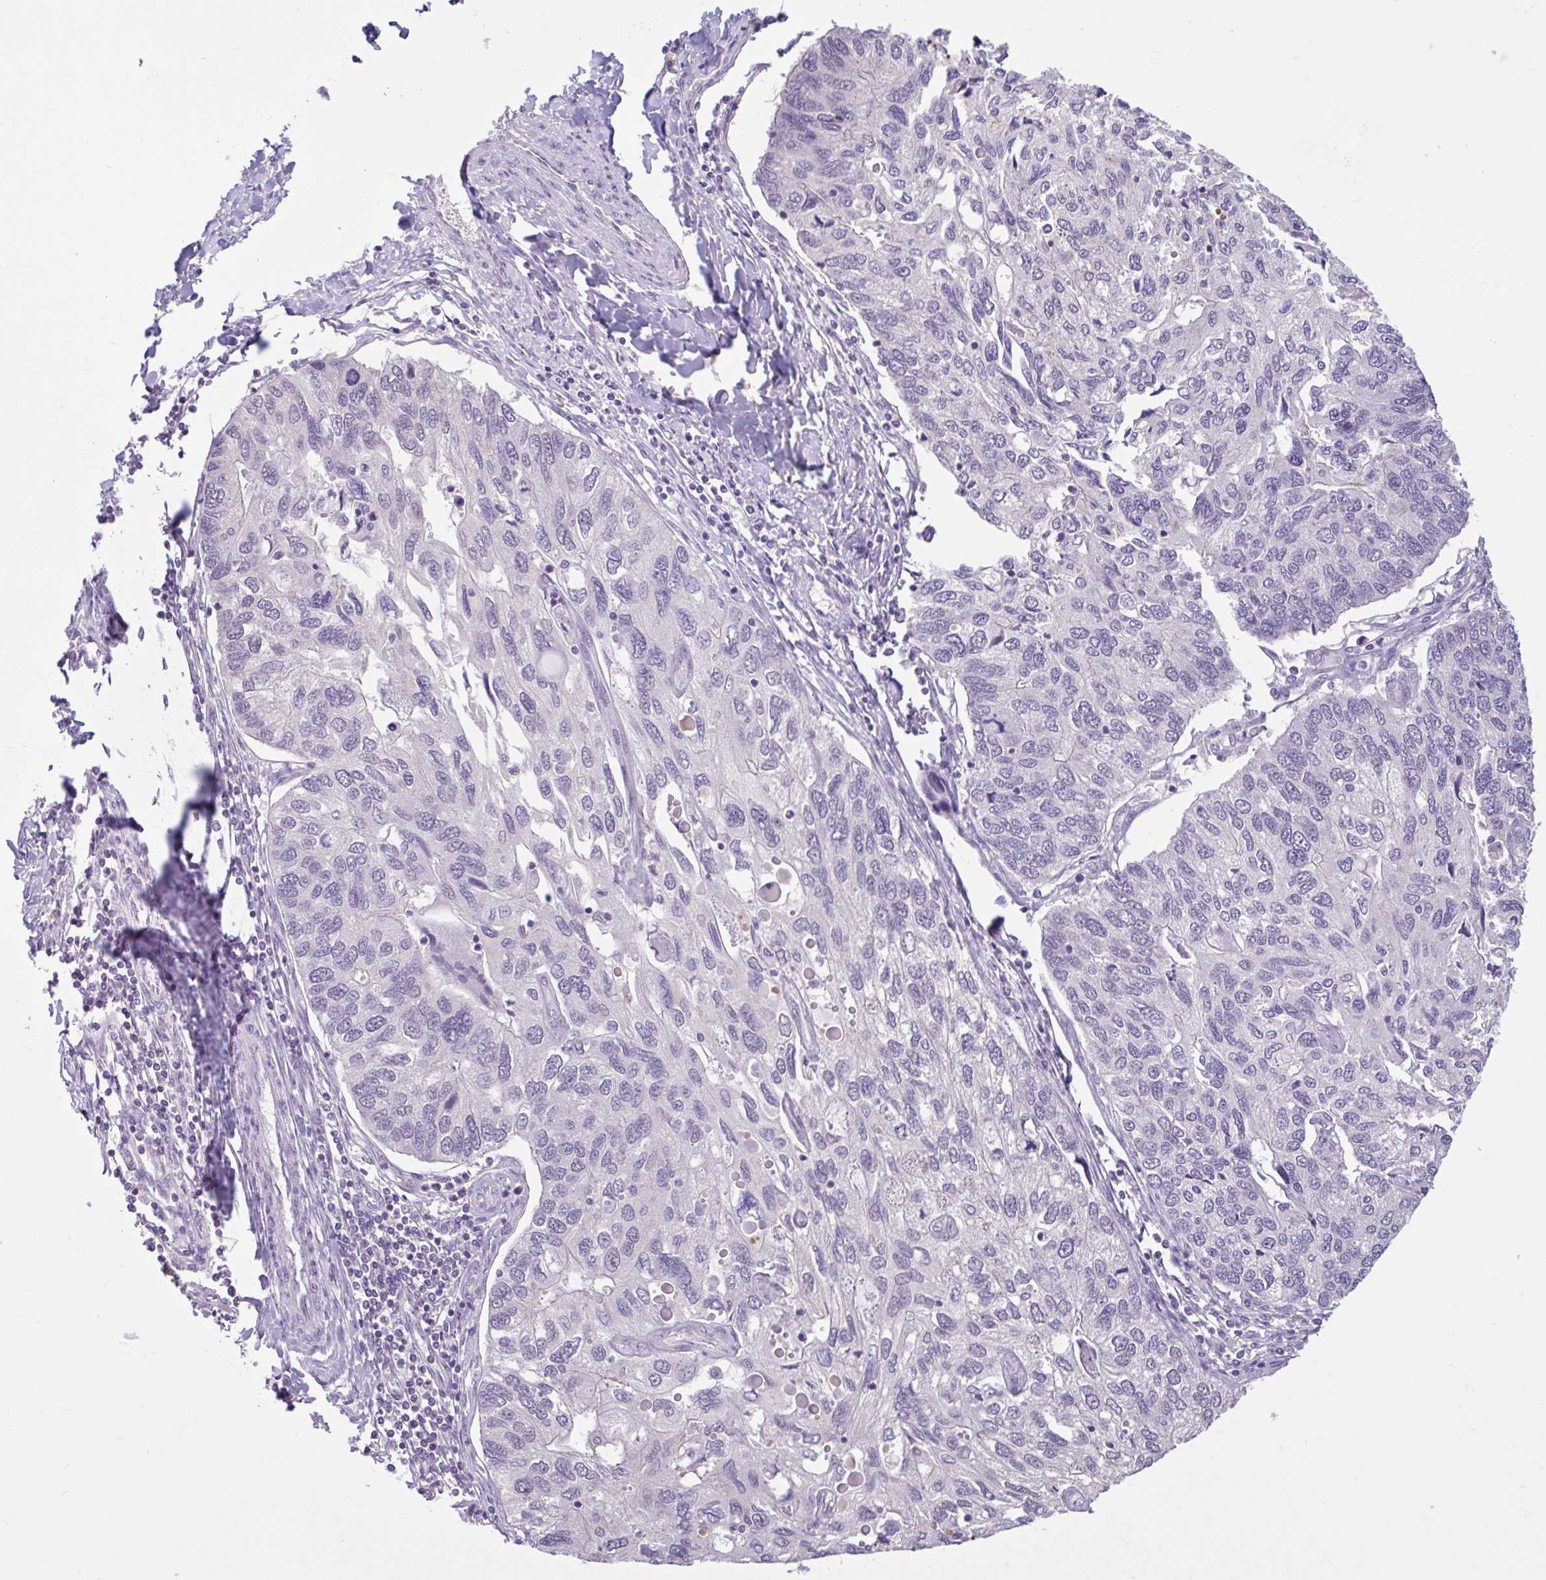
{"staining": {"intensity": "negative", "quantity": "none", "location": "none"}, "tissue": "endometrial cancer", "cell_type": "Tumor cells", "image_type": "cancer", "snomed": [{"axis": "morphology", "description": "Carcinoma, NOS"}, {"axis": "topography", "description": "Uterus"}], "caption": "Immunohistochemical staining of human carcinoma (endometrial) exhibits no significant expression in tumor cells.", "gene": "CDH19", "patient": {"sex": "female", "age": 76}}